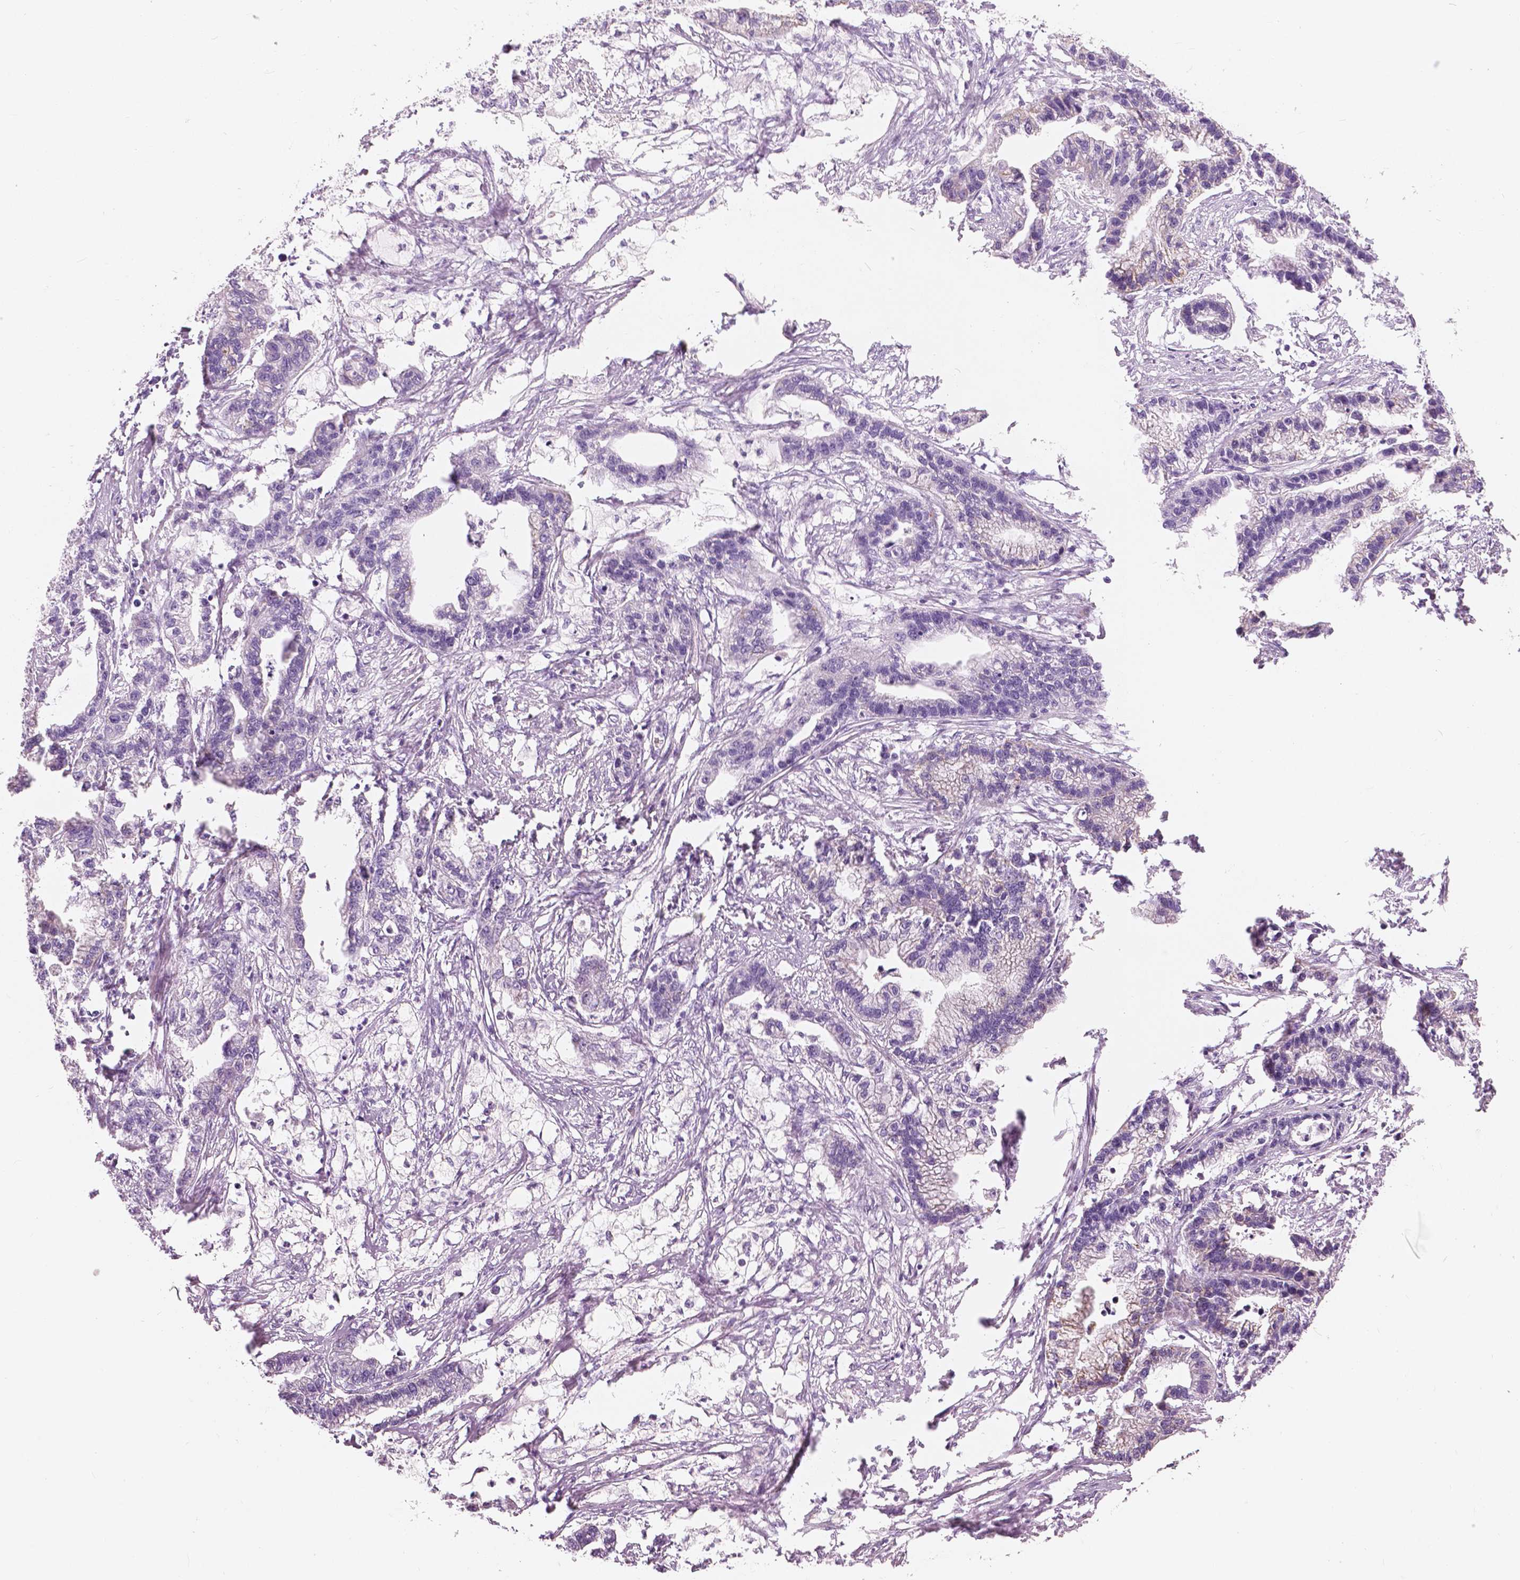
{"staining": {"intensity": "moderate", "quantity": "<25%", "location": "cytoplasmic/membranous"}, "tissue": "stomach cancer", "cell_type": "Tumor cells", "image_type": "cancer", "snomed": [{"axis": "morphology", "description": "Adenocarcinoma, NOS"}, {"axis": "topography", "description": "Stomach"}], "caption": "A brown stain shows moderate cytoplasmic/membranous staining of a protein in stomach adenocarcinoma tumor cells.", "gene": "A4GNT", "patient": {"sex": "male", "age": 83}}